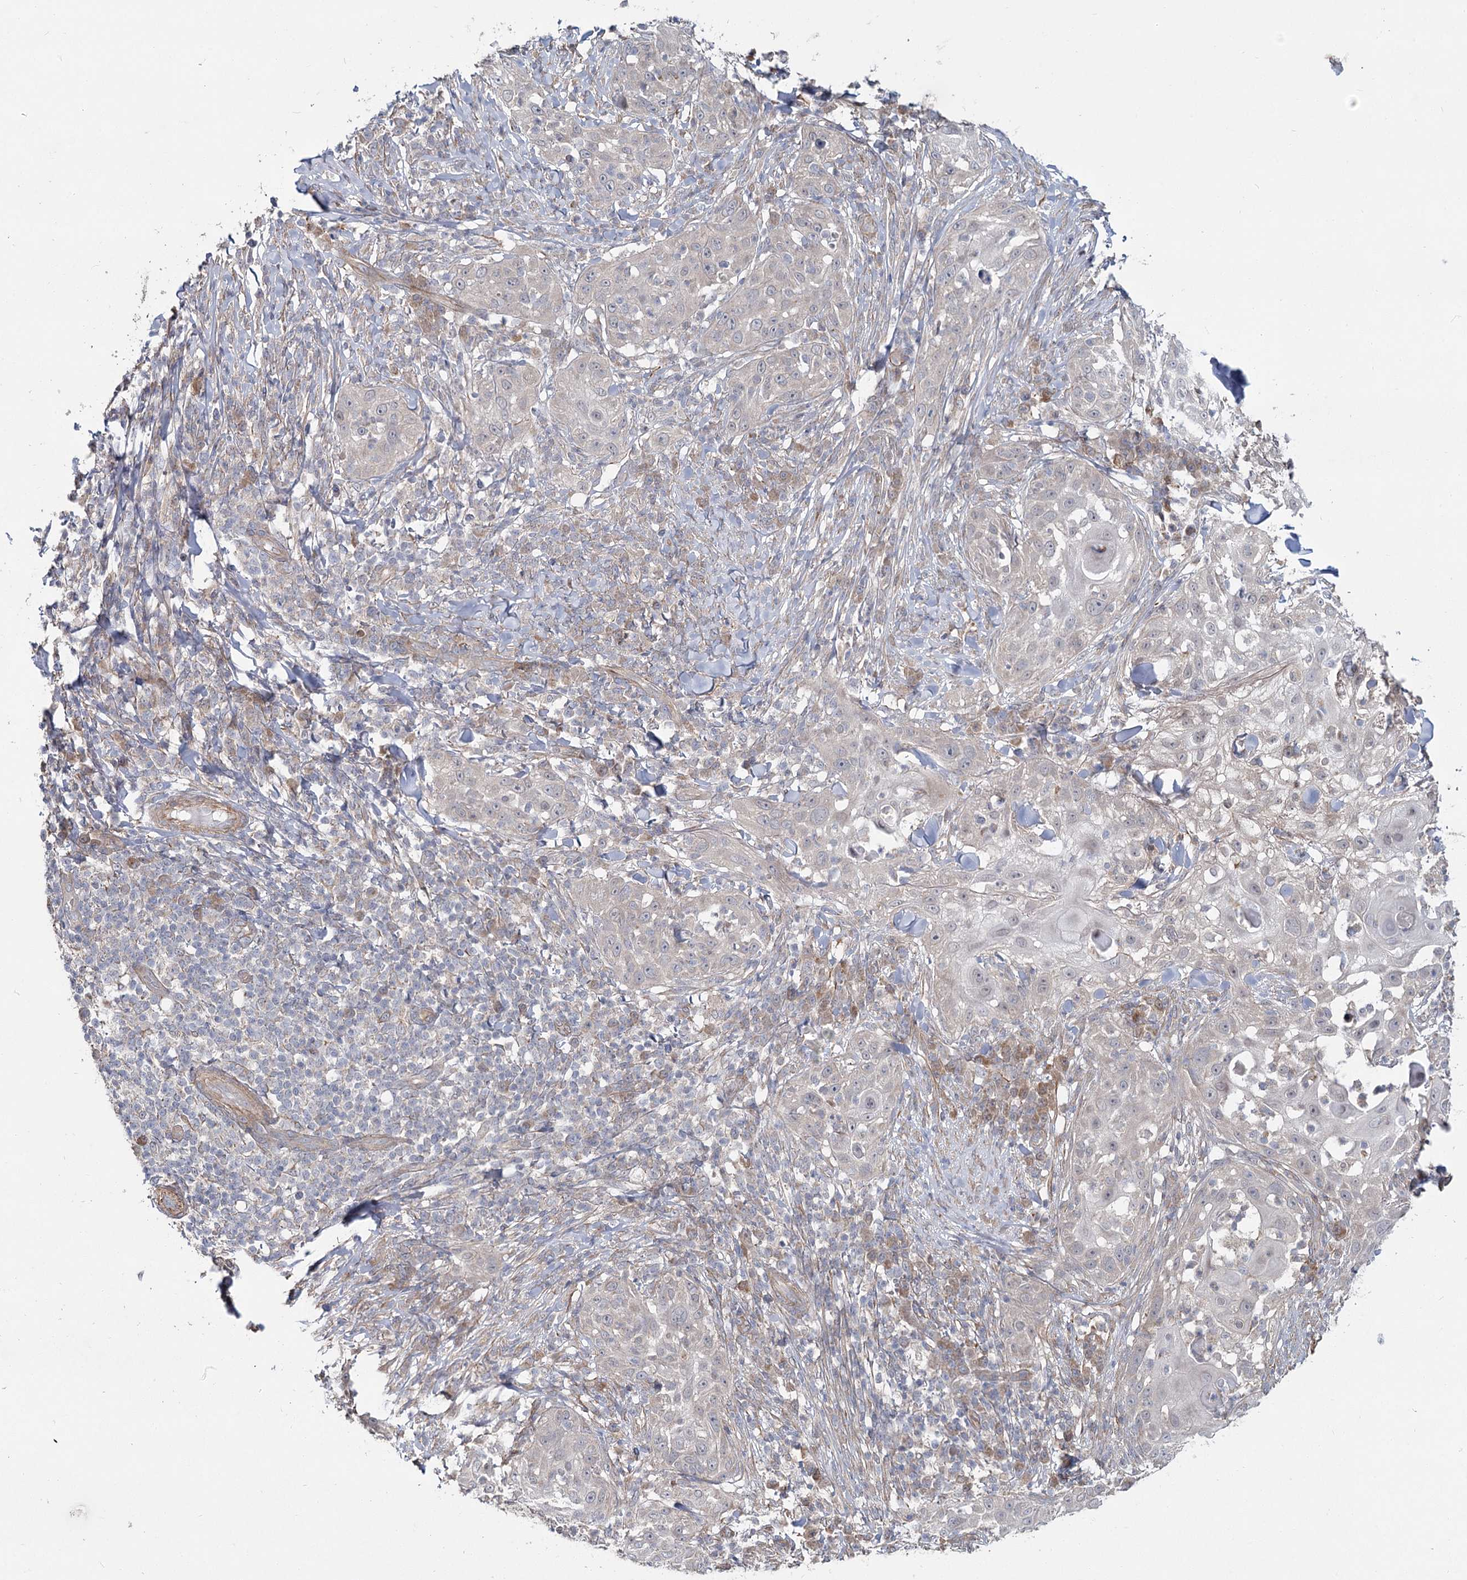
{"staining": {"intensity": "negative", "quantity": "none", "location": "none"}, "tissue": "skin cancer", "cell_type": "Tumor cells", "image_type": "cancer", "snomed": [{"axis": "morphology", "description": "Squamous cell carcinoma, NOS"}, {"axis": "topography", "description": "Skin"}], "caption": "Photomicrograph shows no protein positivity in tumor cells of squamous cell carcinoma (skin) tissue.", "gene": "TBC1D9B", "patient": {"sex": "female", "age": 44}}